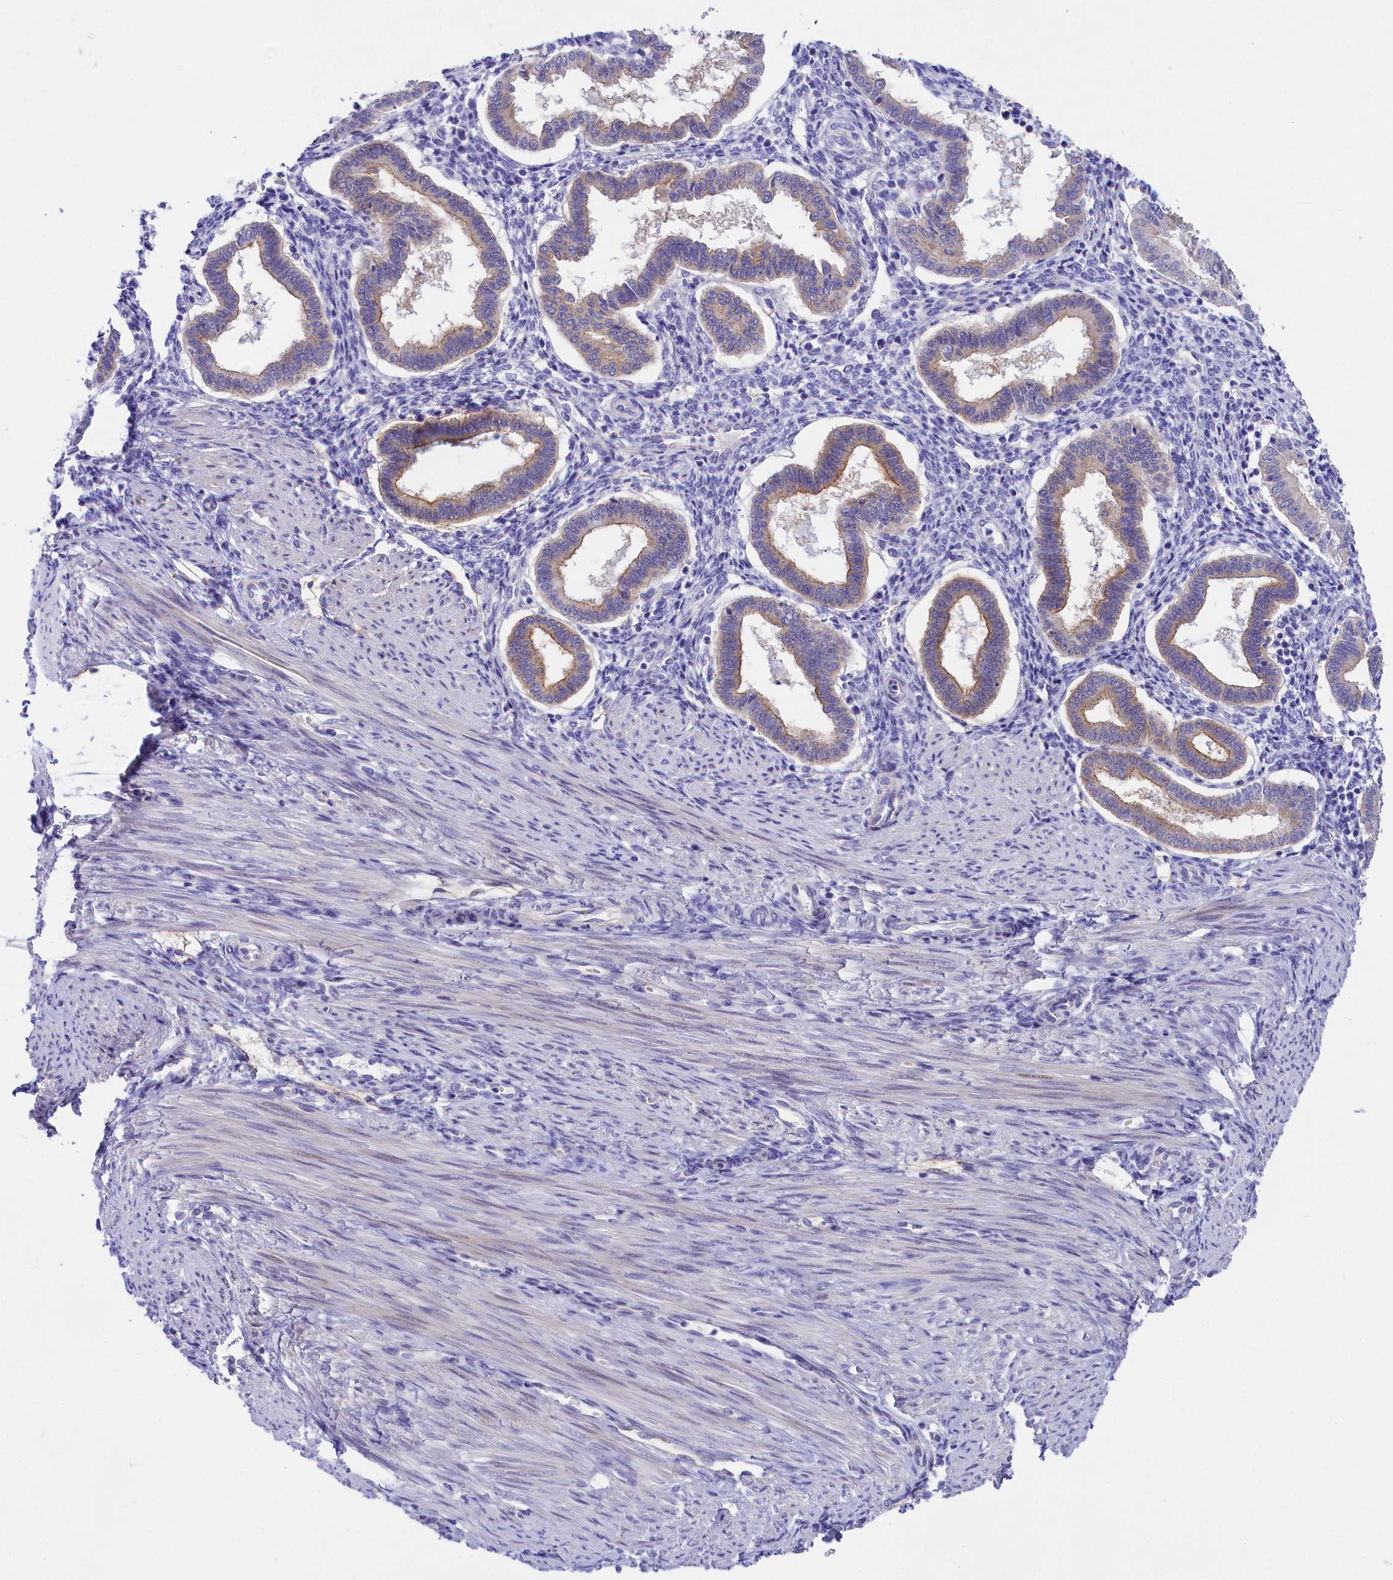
{"staining": {"intensity": "negative", "quantity": "none", "location": "none"}, "tissue": "endometrium", "cell_type": "Cells in endometrial stroma", "image_type": "normal", "snomed": [{"axis": "morphology", "description": "Normal tissue, NOS"}, {"axis": "topography", "description": "Endometrium"}], "caption": "Immunohistochemistry of benign endometrium demonstrates no staining in cells in endometrial stroma.", "gene": "PPP1R13L", "patient": {"sex": "female", "age": 24}}